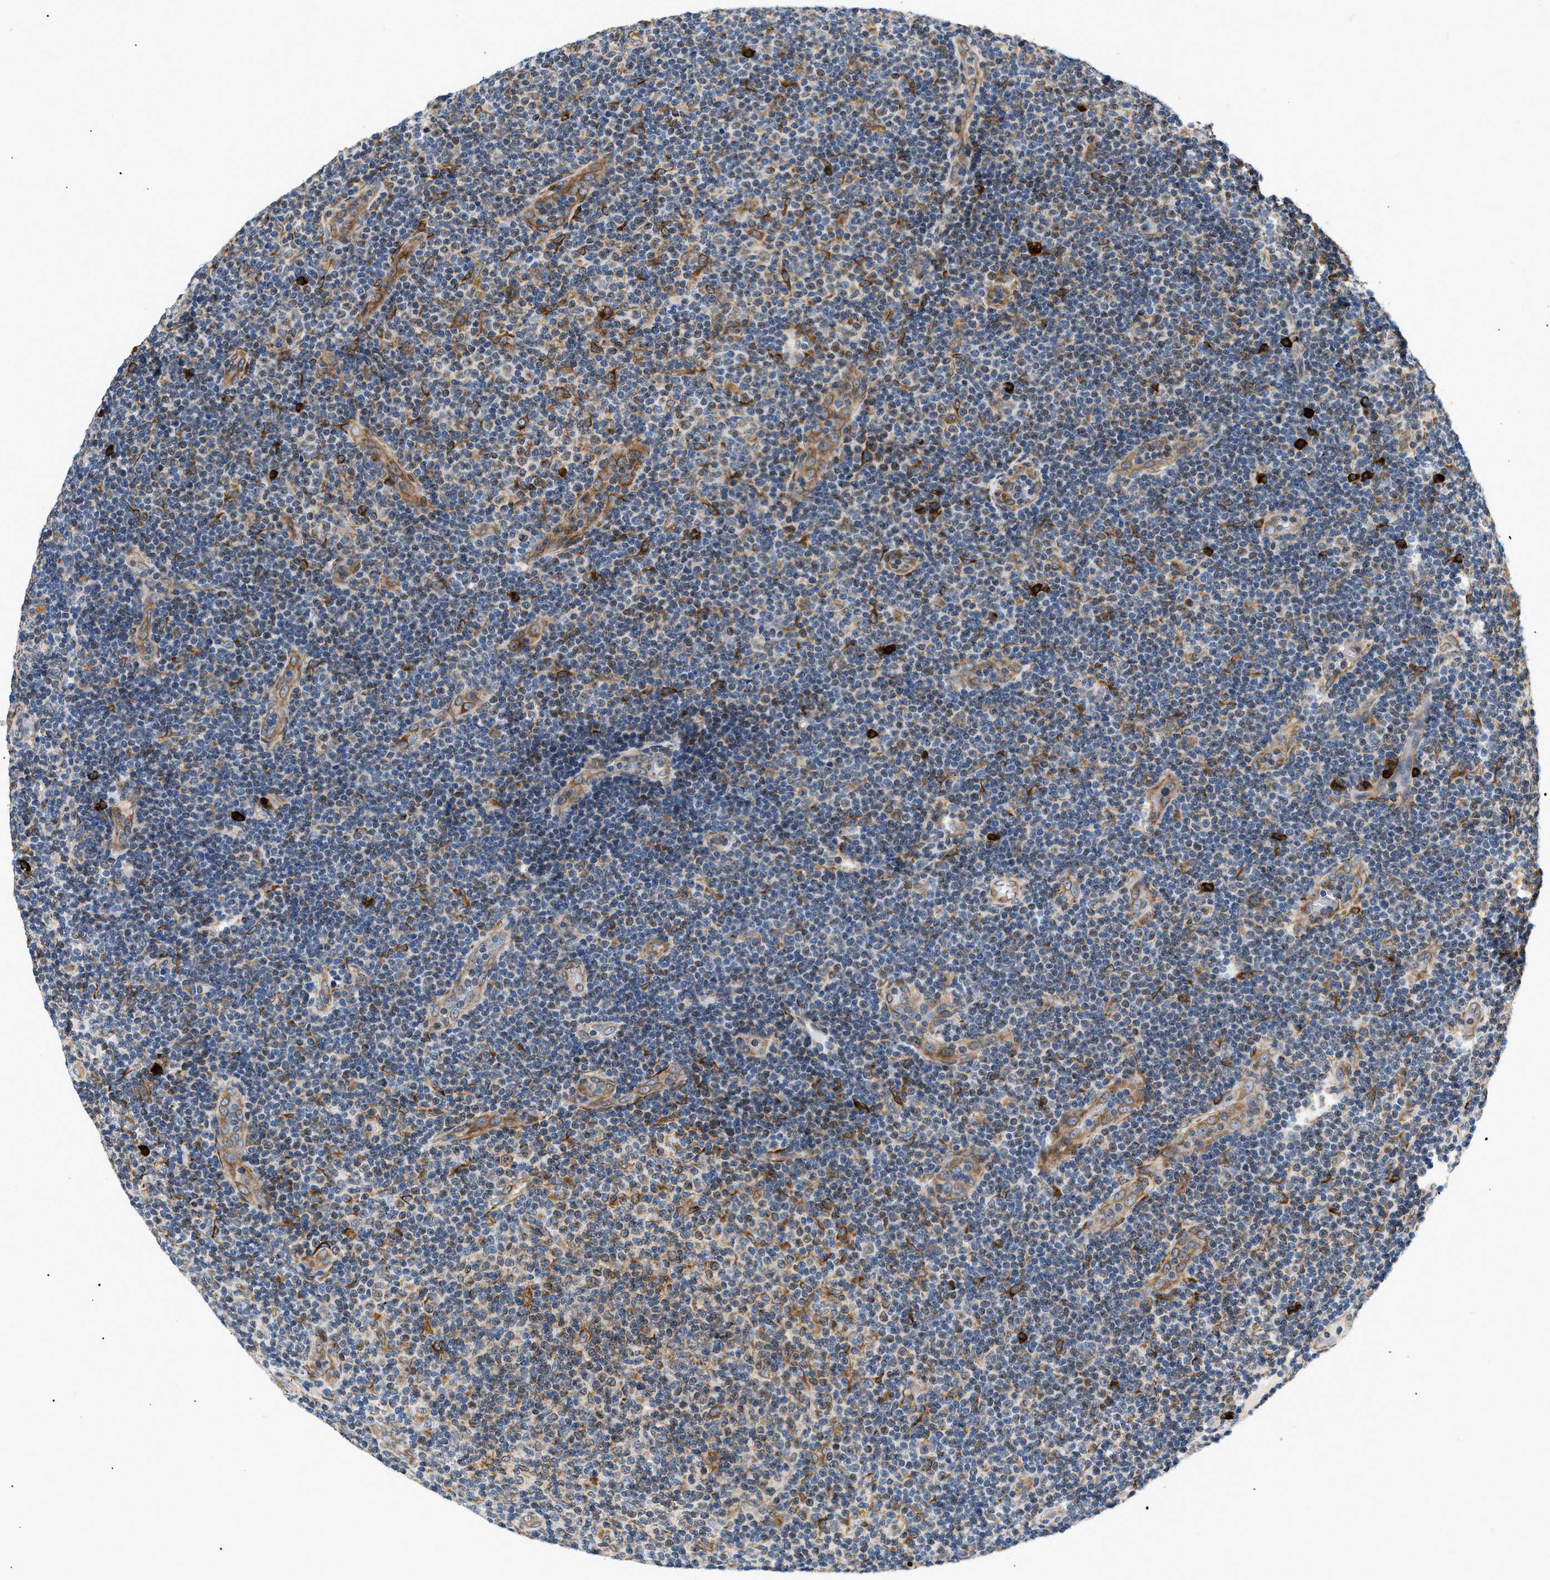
{"staining": {"intensity": "weak", "quantity": "<25%", "location": "cytoplasmic/membranous"}, "tissue": "lymphoma", "cell_type": "Tumor cells", "image_type": "cancer", "snomed": [{"axis": "morphology", "description": "Malignant lymphoma, non-Hodgkin's type, Low grade"}, {"axis": "topography", "description": "Lymph node"}], "caption": "A histopathology image of malignant lymphoma, non-Hodgkin's type (low-grade) stained for a protein displays no brown staining in tumor cells.", "gene": "DERL1", "patient": {"sex": "male", "age": 83}}